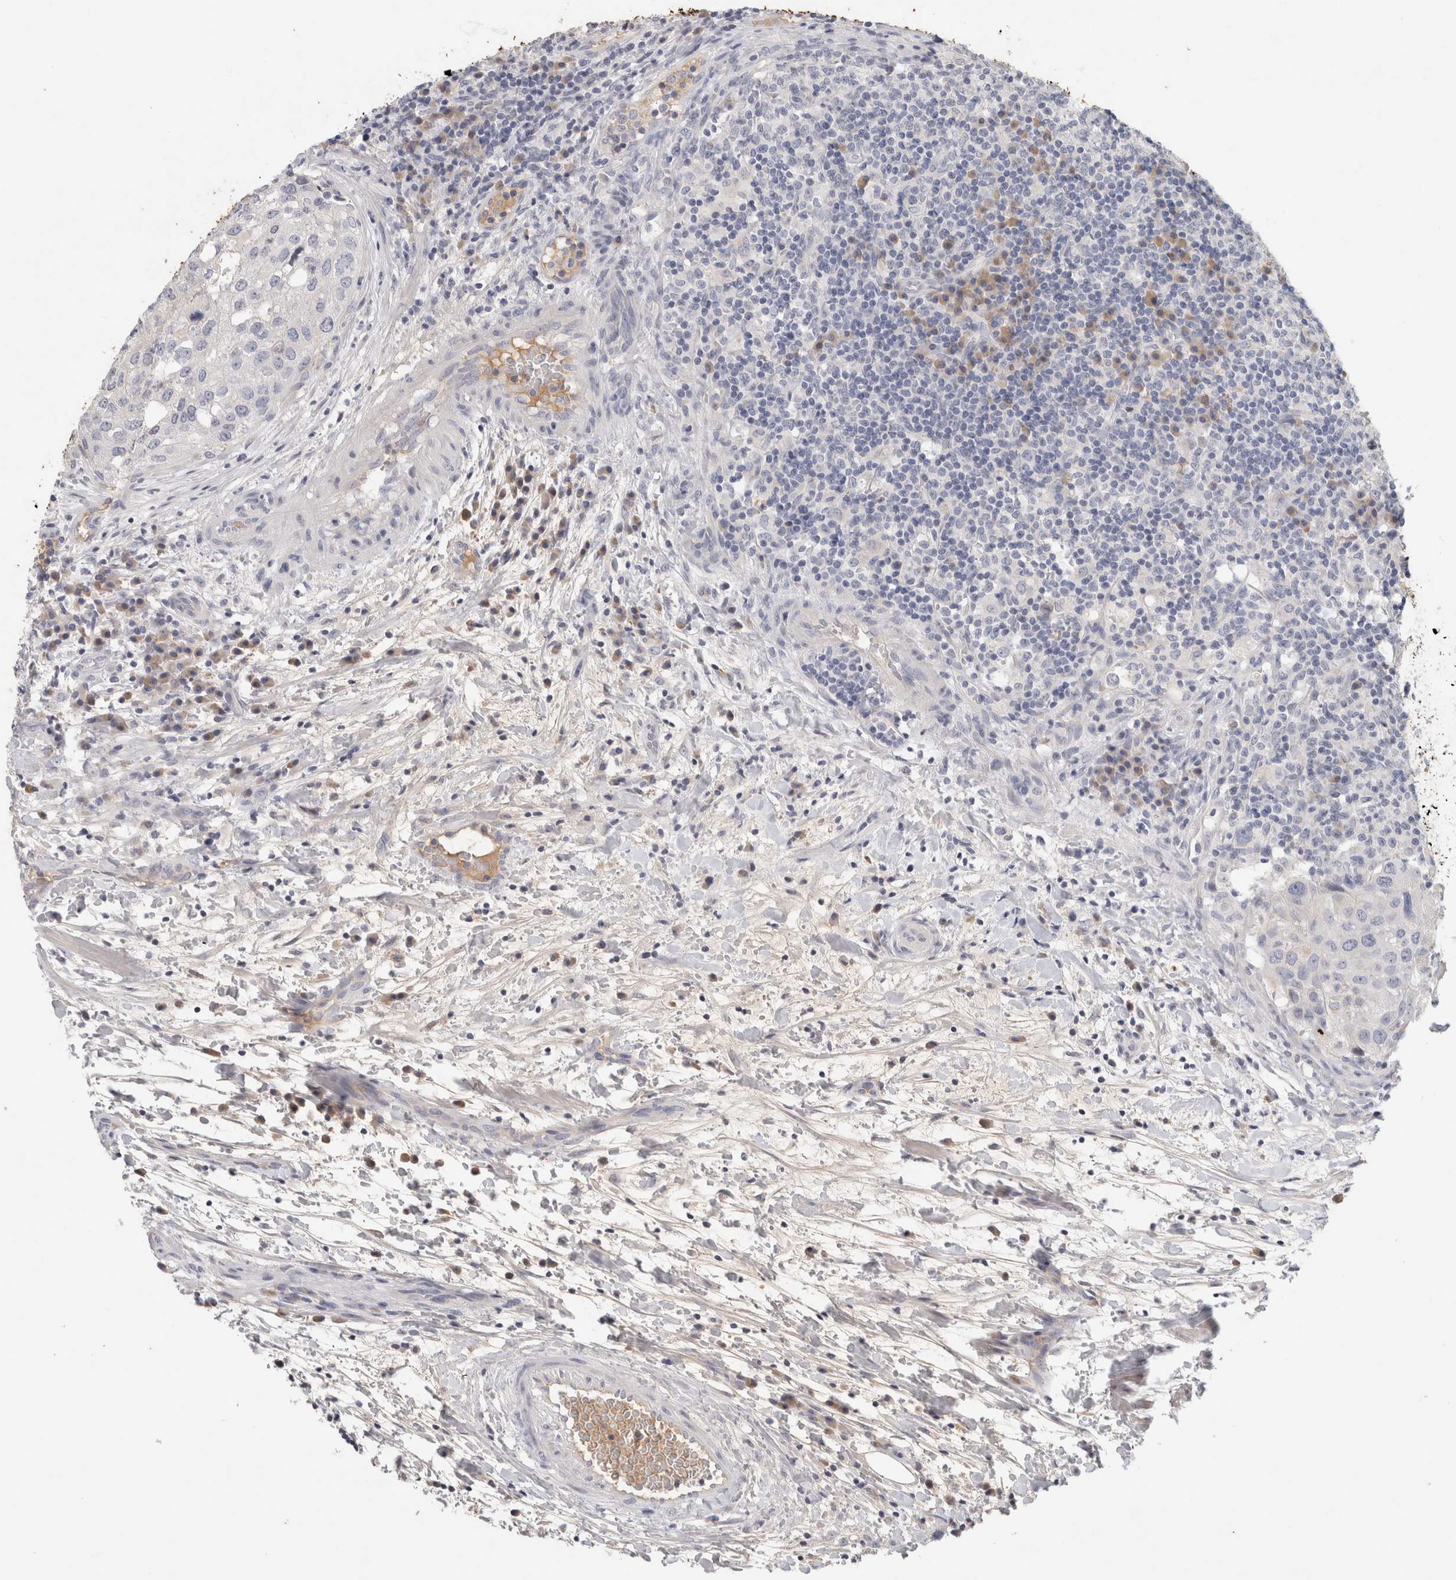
{"staining": {"intensity": "negative", "quantity": "none", "location": "none"}, "tissue": "urothelial cancer", "cell_type": "Tumor cells", "image_type": "cancer", "snomed": [{"axis": "morphology", "description": "Urothelial carcinoma, High grade"}, {"axis": "topography", "description": "Lymph node"}, {"axis": "topography", "description": "Urinary bladder"}], "caption": "Immunohistochemical staining of human urothelial cancer reveals no significant expression in tumor cells. The staining was performed using DAB (3,3'-diaminobenzidine) to visualize the protein expression in brown, while the nuclei were stained in blue with hematoxylin (Magnification: 20x).", "gene": "STK31", "patient": {"sex": "male", "age": 51}}